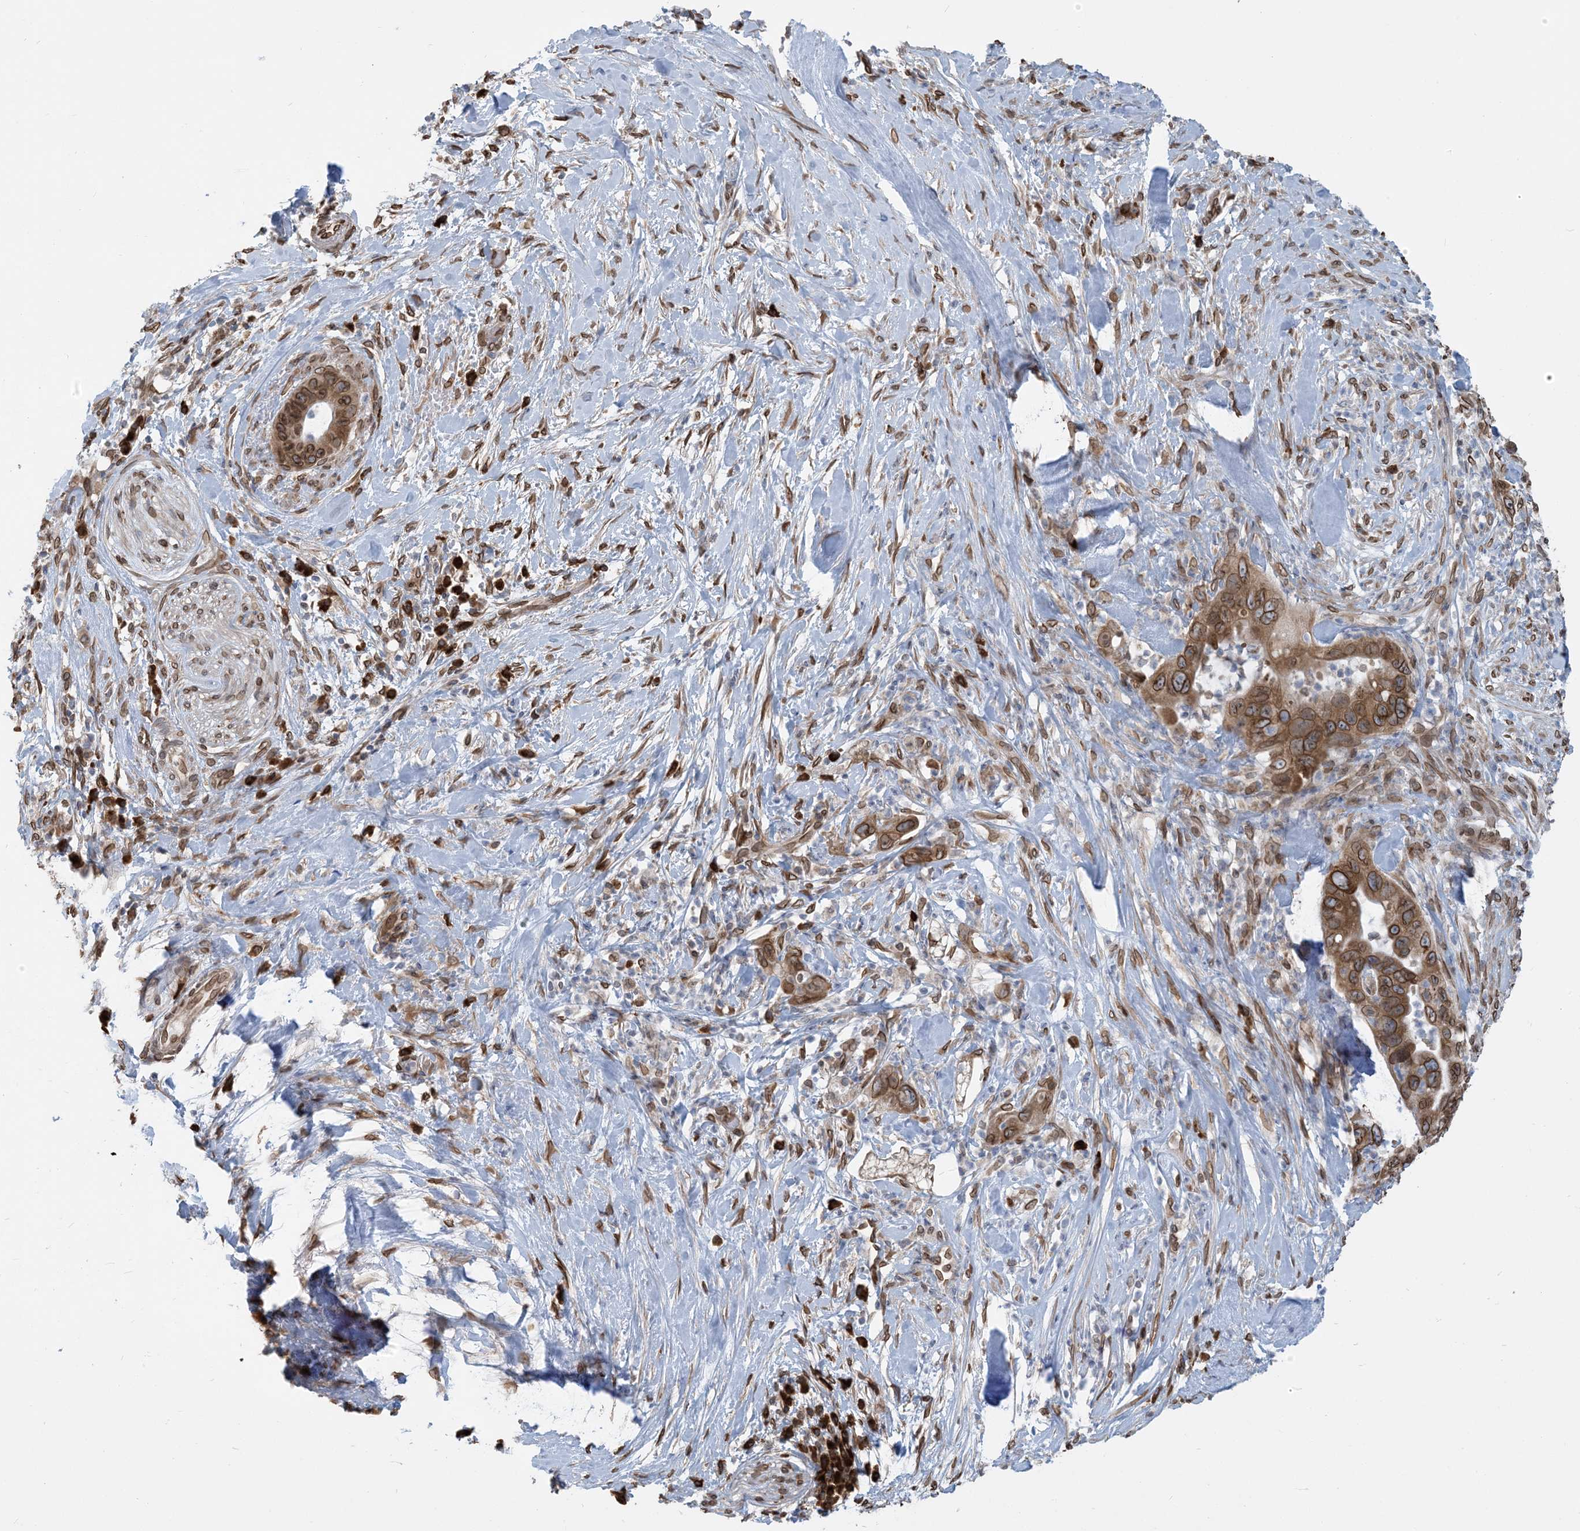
{"staining": {"intensity": "moderate", "quantity": ">75%", "location": "cytoplasmic/membranous,nuclear"}, "tissue": "pancreatic cancer", "cell_type": "Tumor cells", "image_type": "cancer", "snomed": [{"axis": "morphology", "description": "Adenocarcinoma, NOS"}, {"axis": "topography", "description": "Pancreas"}], "caption": "An image of human pancreatic cancer (adenocarcinoma) stained for a protein reveals moderate cytoplasmic/membranous and nuclear brown staining in tumor cells.", "gene": "WWP1", "patient": {"sex": "female", "age": 71}}